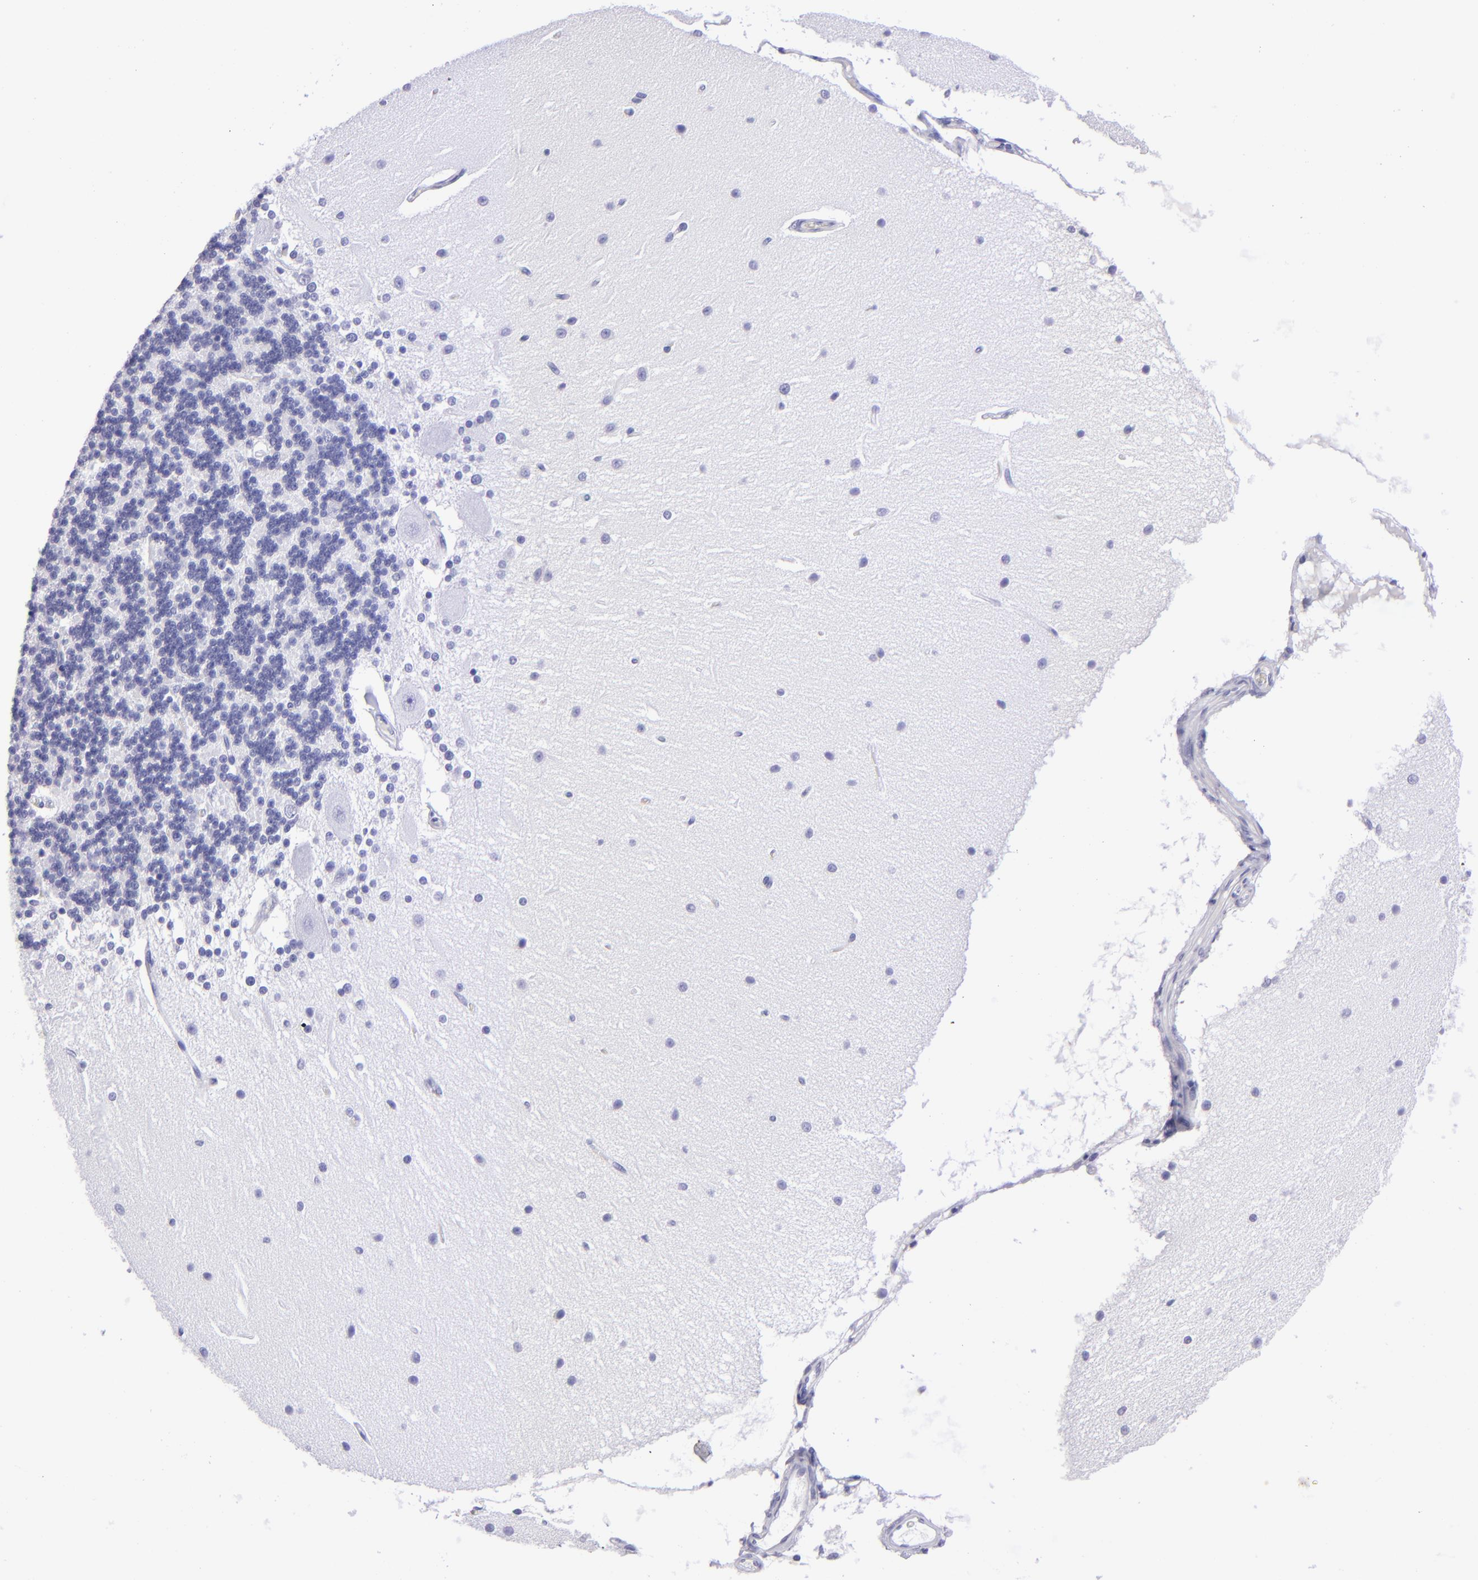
{"staining": {"intensity": "negative", "quantity": "none", "location": "none"}, "tissue": "cerebellum", "cell_type": "Cells in granular layer", "image_type": "normal", "snomed": [{"axis": "morphology", "description": "Normal tissue, NOS"}, {"axis": "topography", "description": "Cerebellum"}], "caption": "The immunohistochemistry histopathology image has no significant expression in cells in granular layer of cerebellum.", "gene": "TYRP1", "patient": {"sex": "female", "age": 54}}